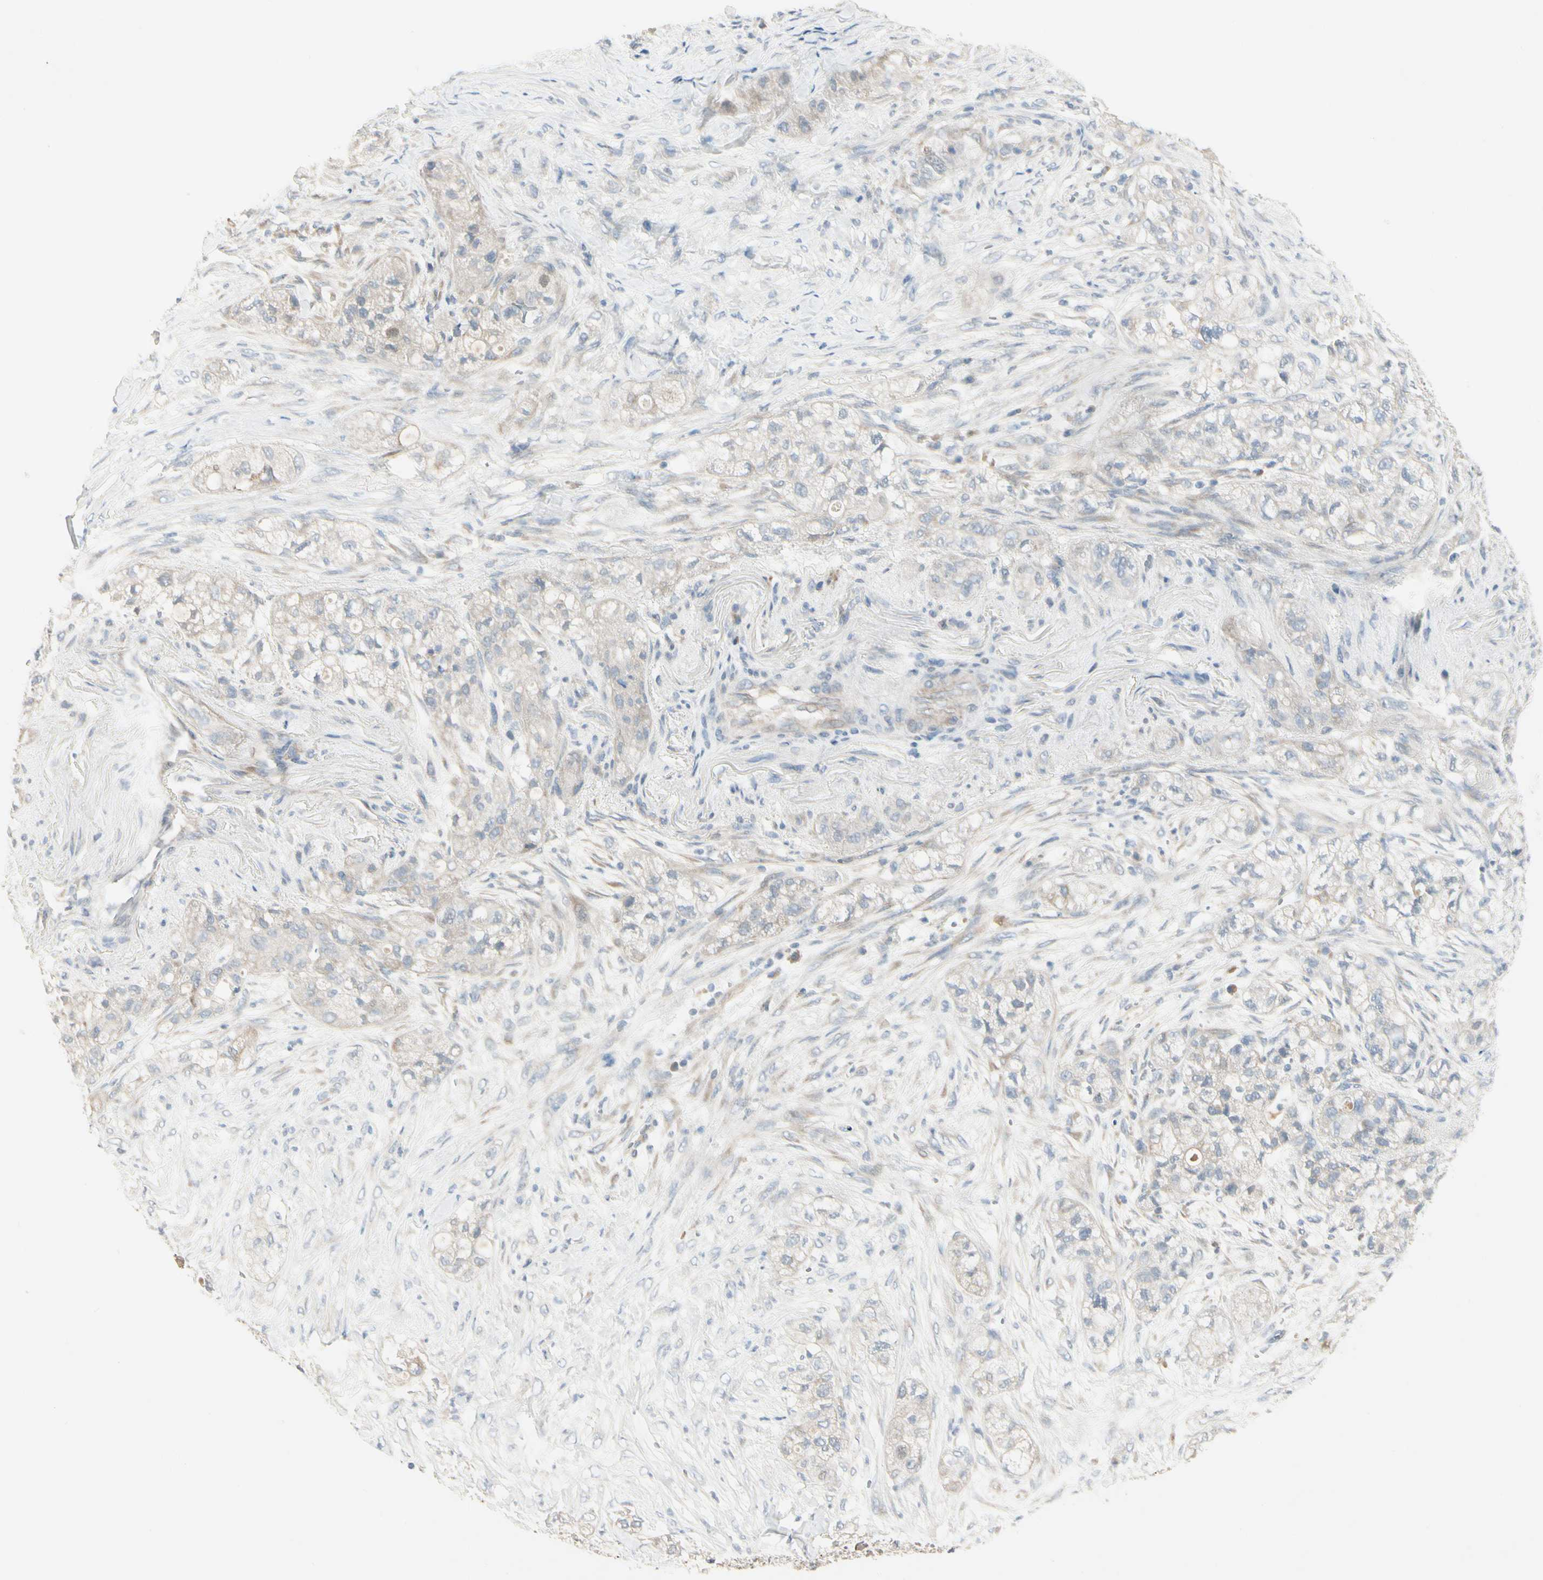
{"staining": {"intensity": "negative", "quantity": "none", "location": "none"}, "tissue": "pancreatic cancer", "cell_type": "Tumor cells", "image_type": "cancer", "snomed": [{"axis": "morphology", "description": "Adenocarcinoma, NOS"}, {"axis": "topography", "description": "Pancreas"}], "caption": "DAB immunohistochemical staining of pancreatic cancer displays no significant staining in tumor cells.", "gene": "SPINK4", "patient": {"sex": "female", "age": 78}}